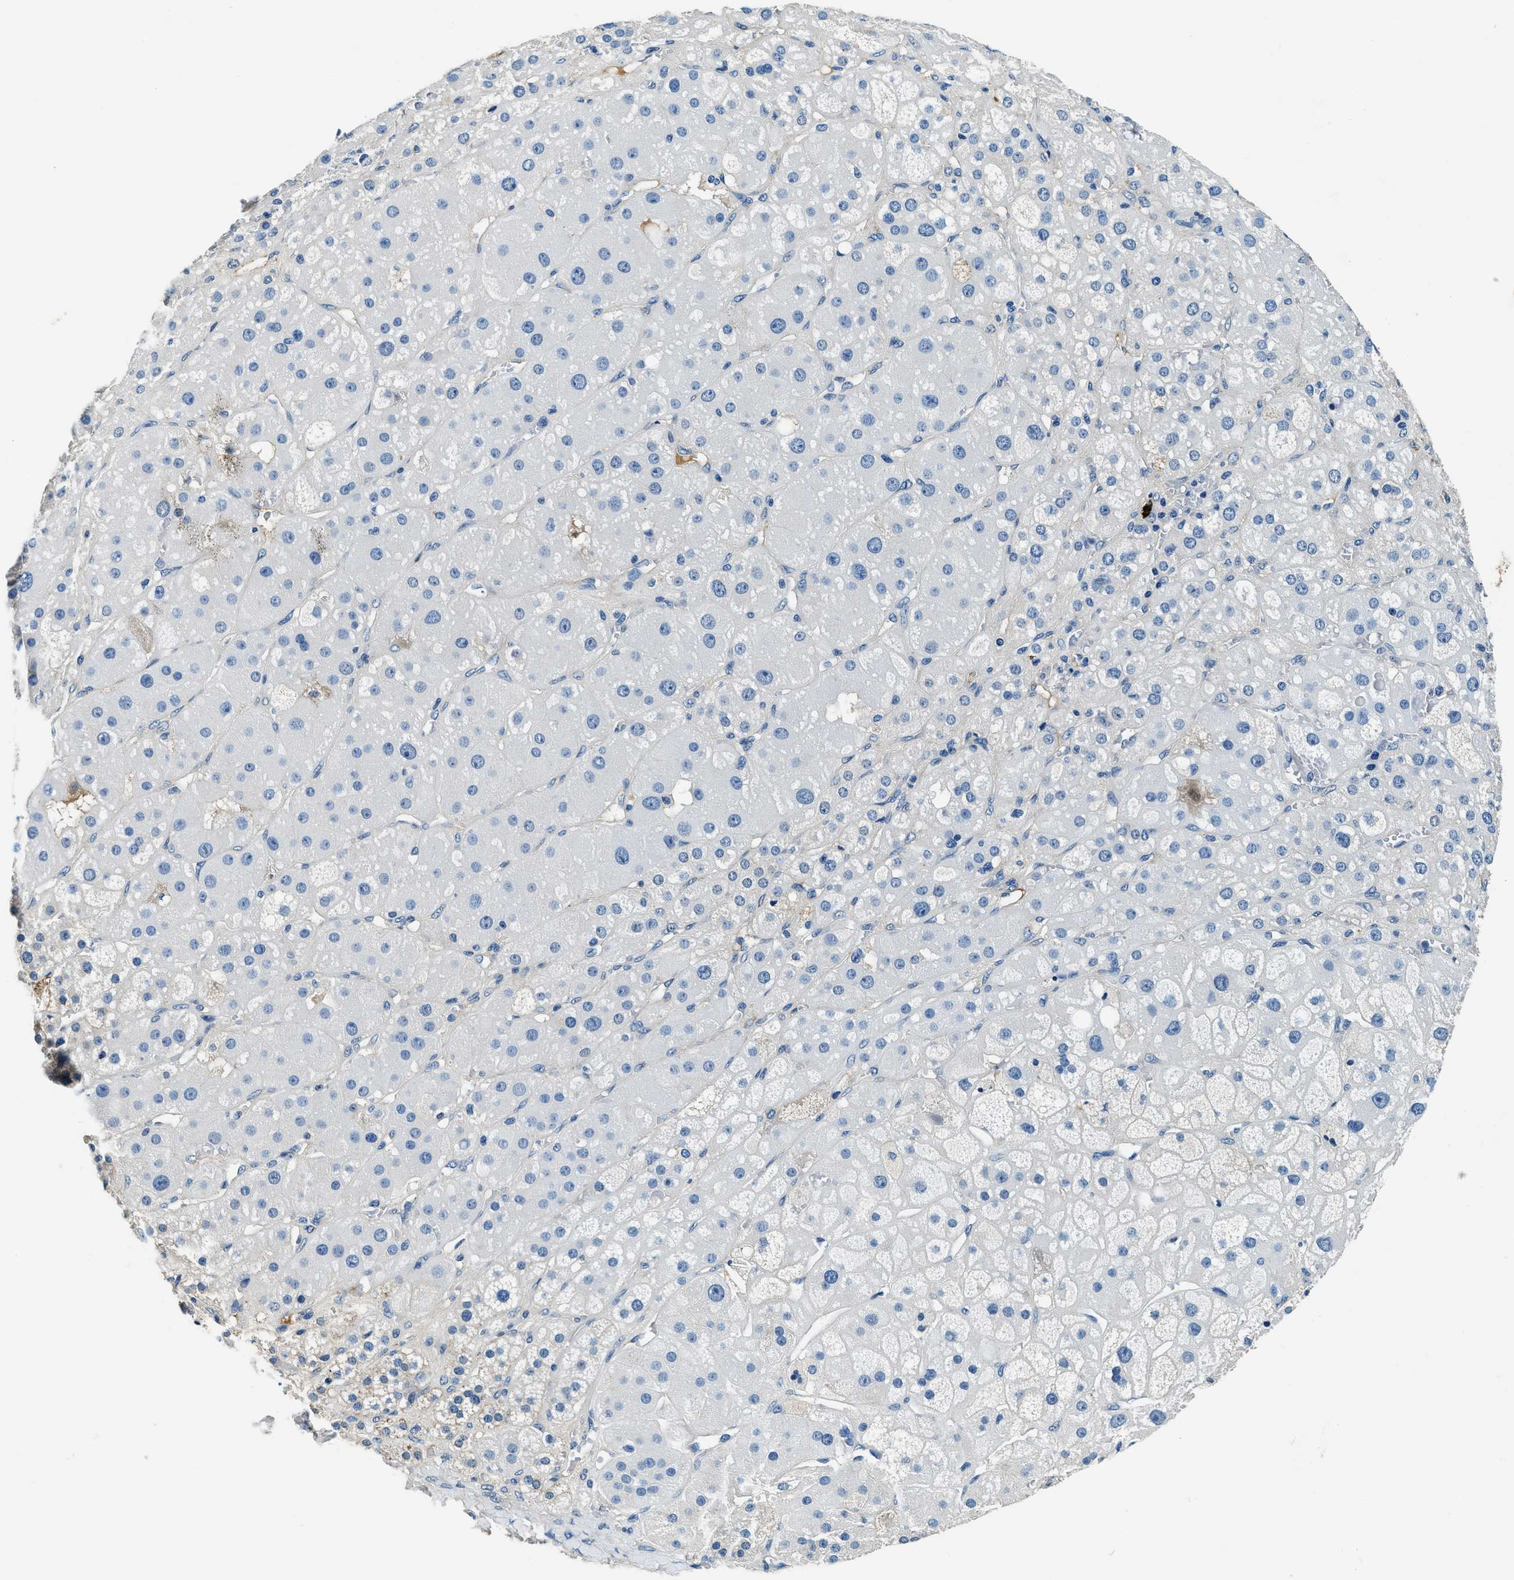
{"staining": {"intensity": "weak", "quantity": "<25%", "location": "cytoplasmic/membranous"}, "tissue": "adrenal gland", "cell_type": "Glandular cells", "image_type": "normal", "snomed": [{"axis": "morphology", "description": "Normal tissue, NOS"}, {"axis": "topography", "description": "Adrenal gland"}], "caption": "High magnification brightfield microscopy of benign adrenal gland stained with DAB (brown) and counterstained with hematoxylin (blue): glandular cells show no significant expression.", "gene": "TMEM186", "patient": {"sex": "female", "age": 47}}